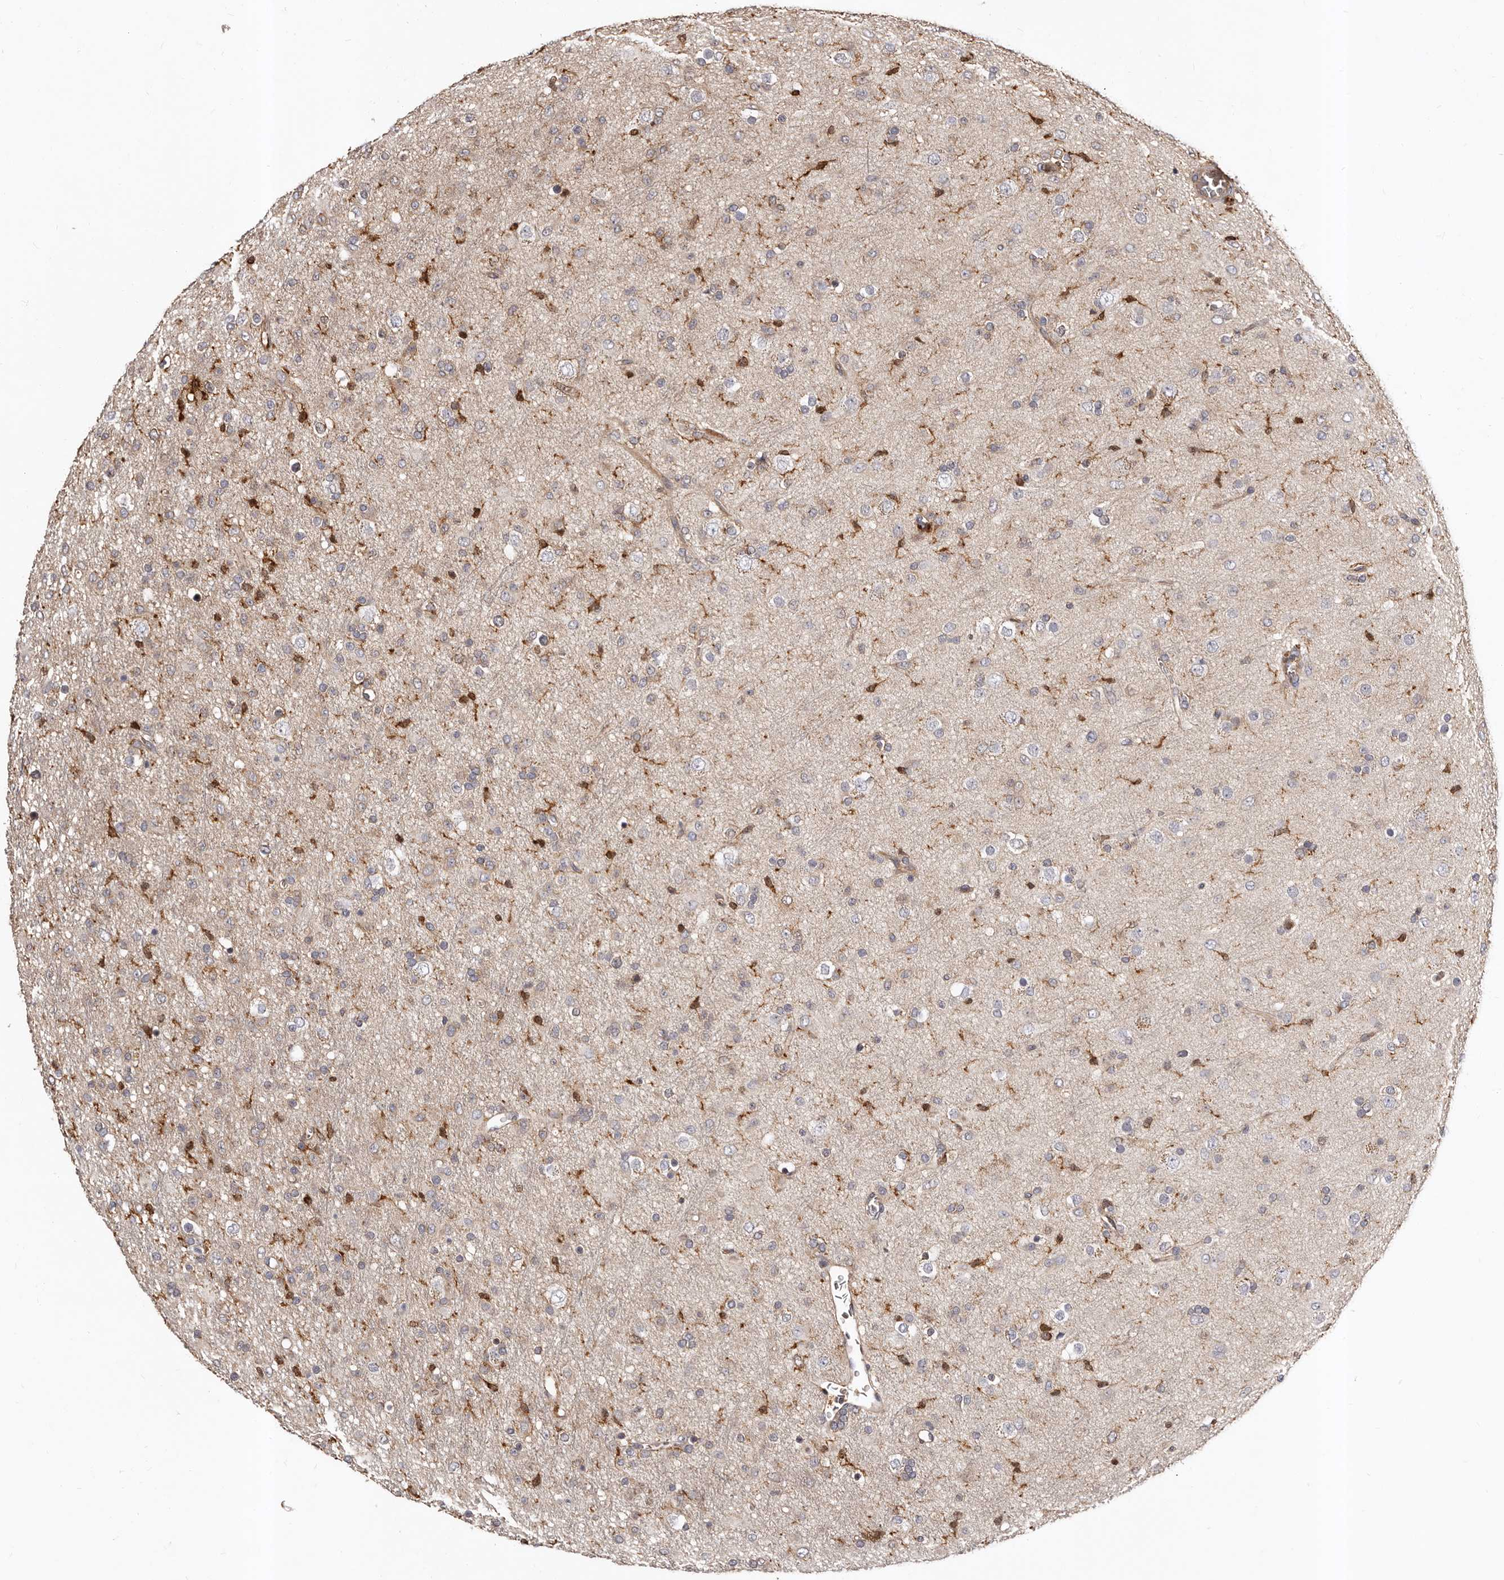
{"staining": {"intensity": "weak", "quantity": "<25%", "location": "cytoplasmic/membranous"}, "tissue": "glioma", "cell_type": "Tumor cells", "image_type": "cancer", "snomed": [{"axis": "morphology", "description": "Glioma, malignant, Low grade"}, {"axis": "topography", "description": "Brain"}], "caption": "Micrograph shows no protein expression in tumor cells of glioma tissue.", "gene": "BAX", "patient": {"sex": "male", "age": 65}}